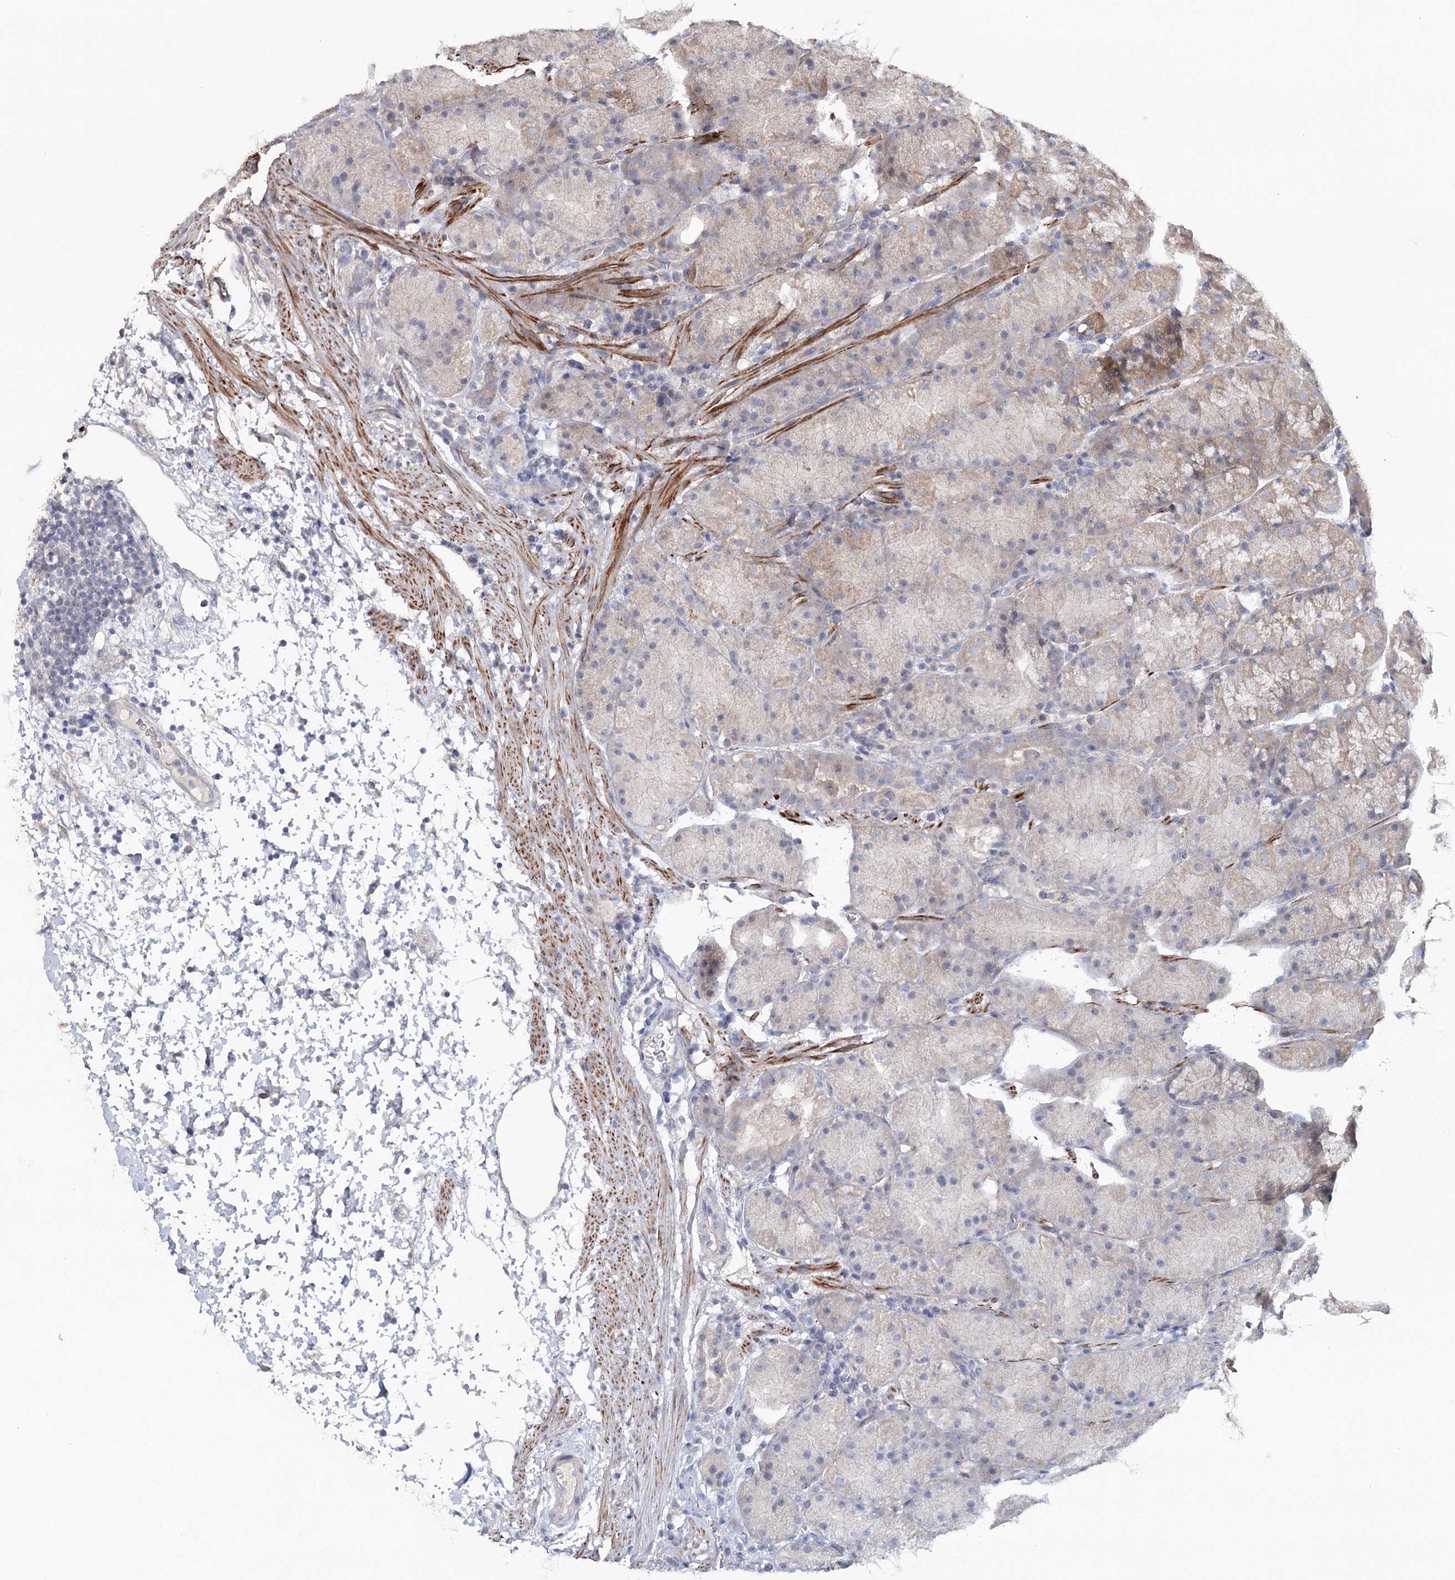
{"staining": {"intensity": "strong", "quantity": "25%-75%", "location": "cytoplasmic/membranous"}, "tissue": "stomach", "cell_type": "Glandular cells", "image_type": "normal", "snomed": [{"axis": "morphology", "description": "Normal tissue, NOS"}, {"axis": "topography", "description": "Stomach, upper"}, {"axis": "topography", "description": "Stomach"}], "caption": "This is a micrograph of immunohistochemistry staining of unremarkable stomach, which shows strong positivity in the cytoplasmic/membranous of glandular cells.", "gene": "MAP3K13", "patient": {"sex": "male", "age": 48}}